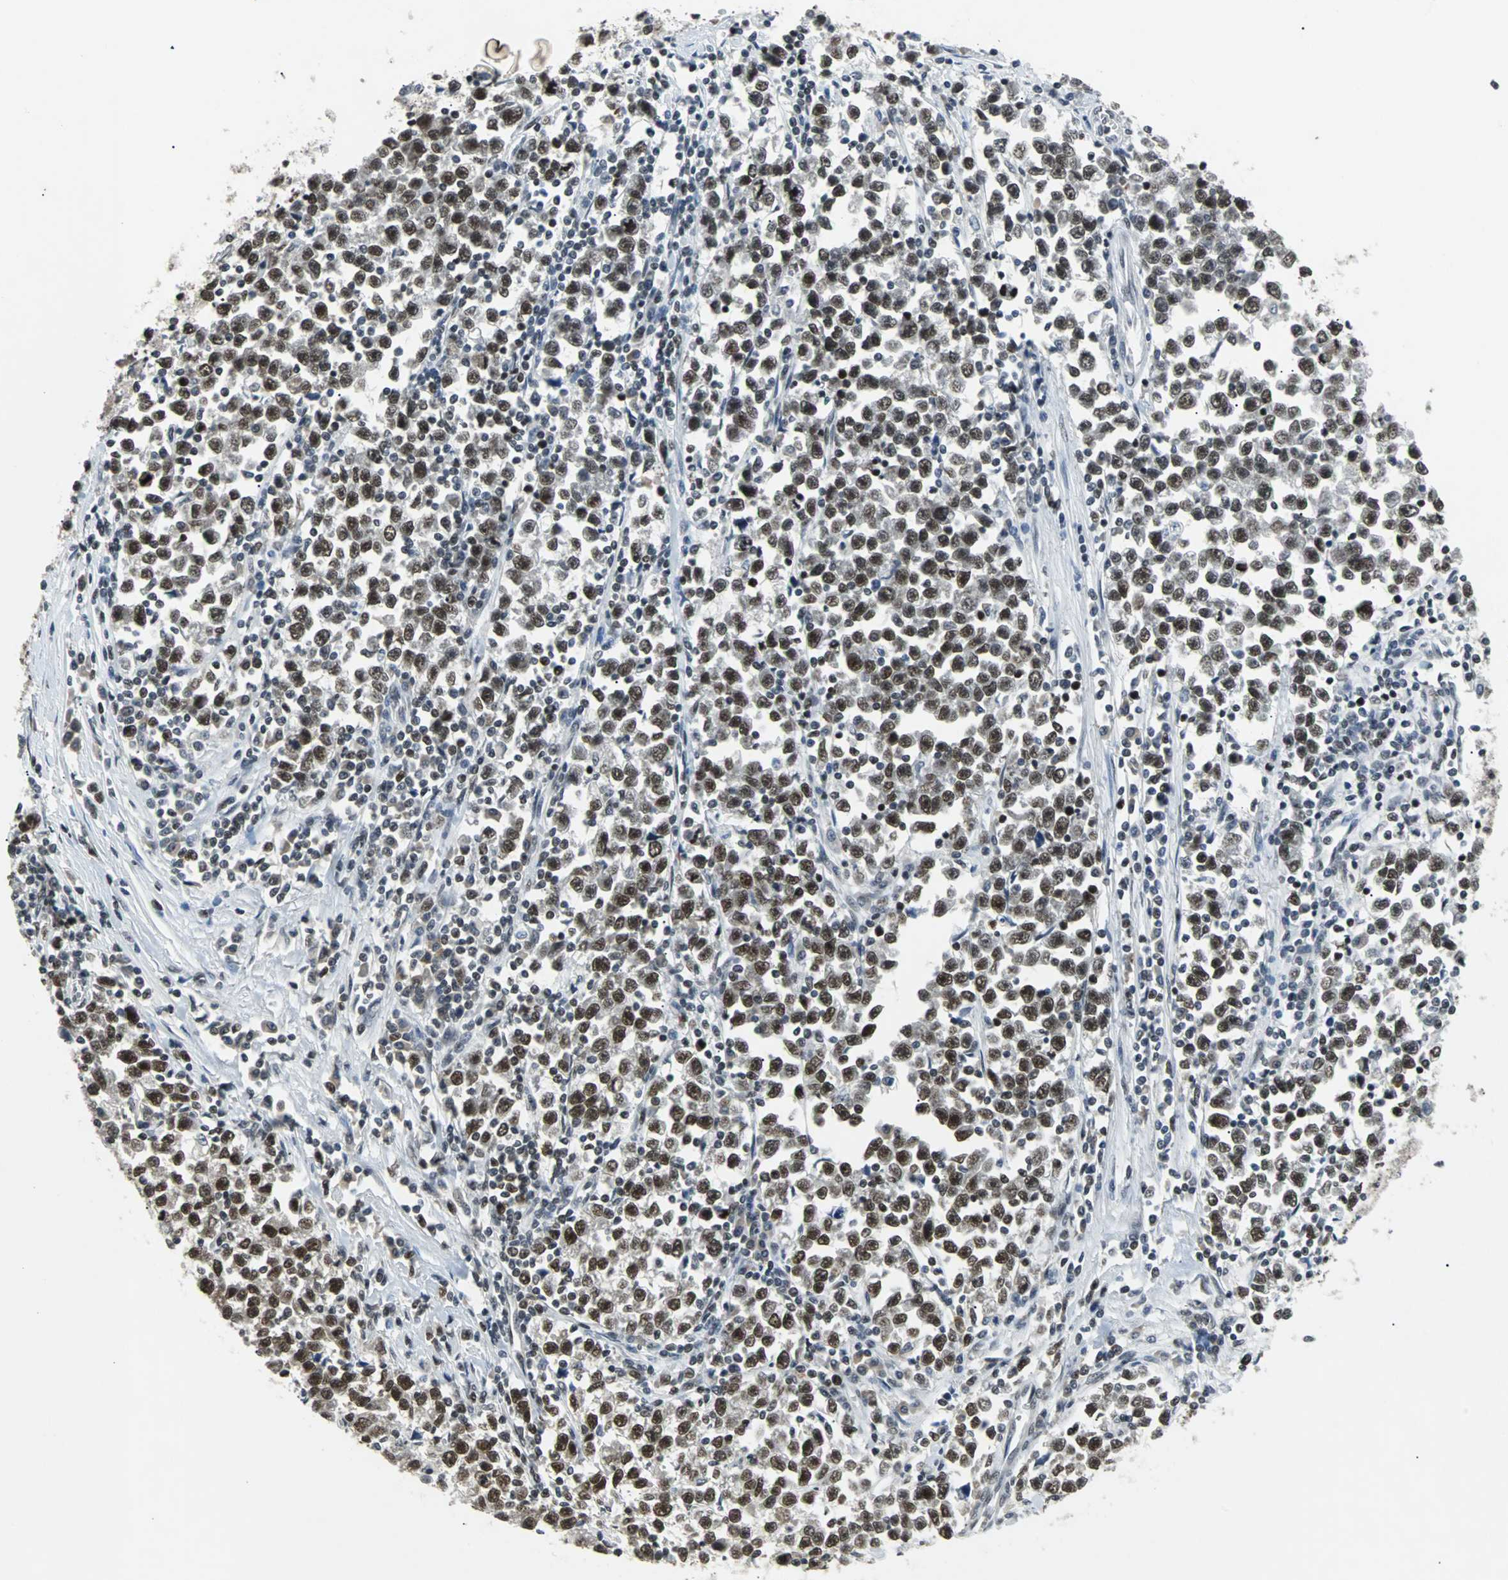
{"staining": {"intensity": "strong", "quantity": ">75%", "location": "nuclear"}, "tissue": "testis cancer", "cell_type": "Tumor cells", "image_type": "cancer", "snomed": [{"axis": "morphology", "description": "Seminoma, NOS"}, {"axis": "topography", "description": "Testis"}], "caption": "Protein staining of testis seminoma tissue shows strong nuclear positivity in approximately >75% of tumor cells.", "gene": "GATAD2A", "patient": {"sex": "male", "age": 43}}